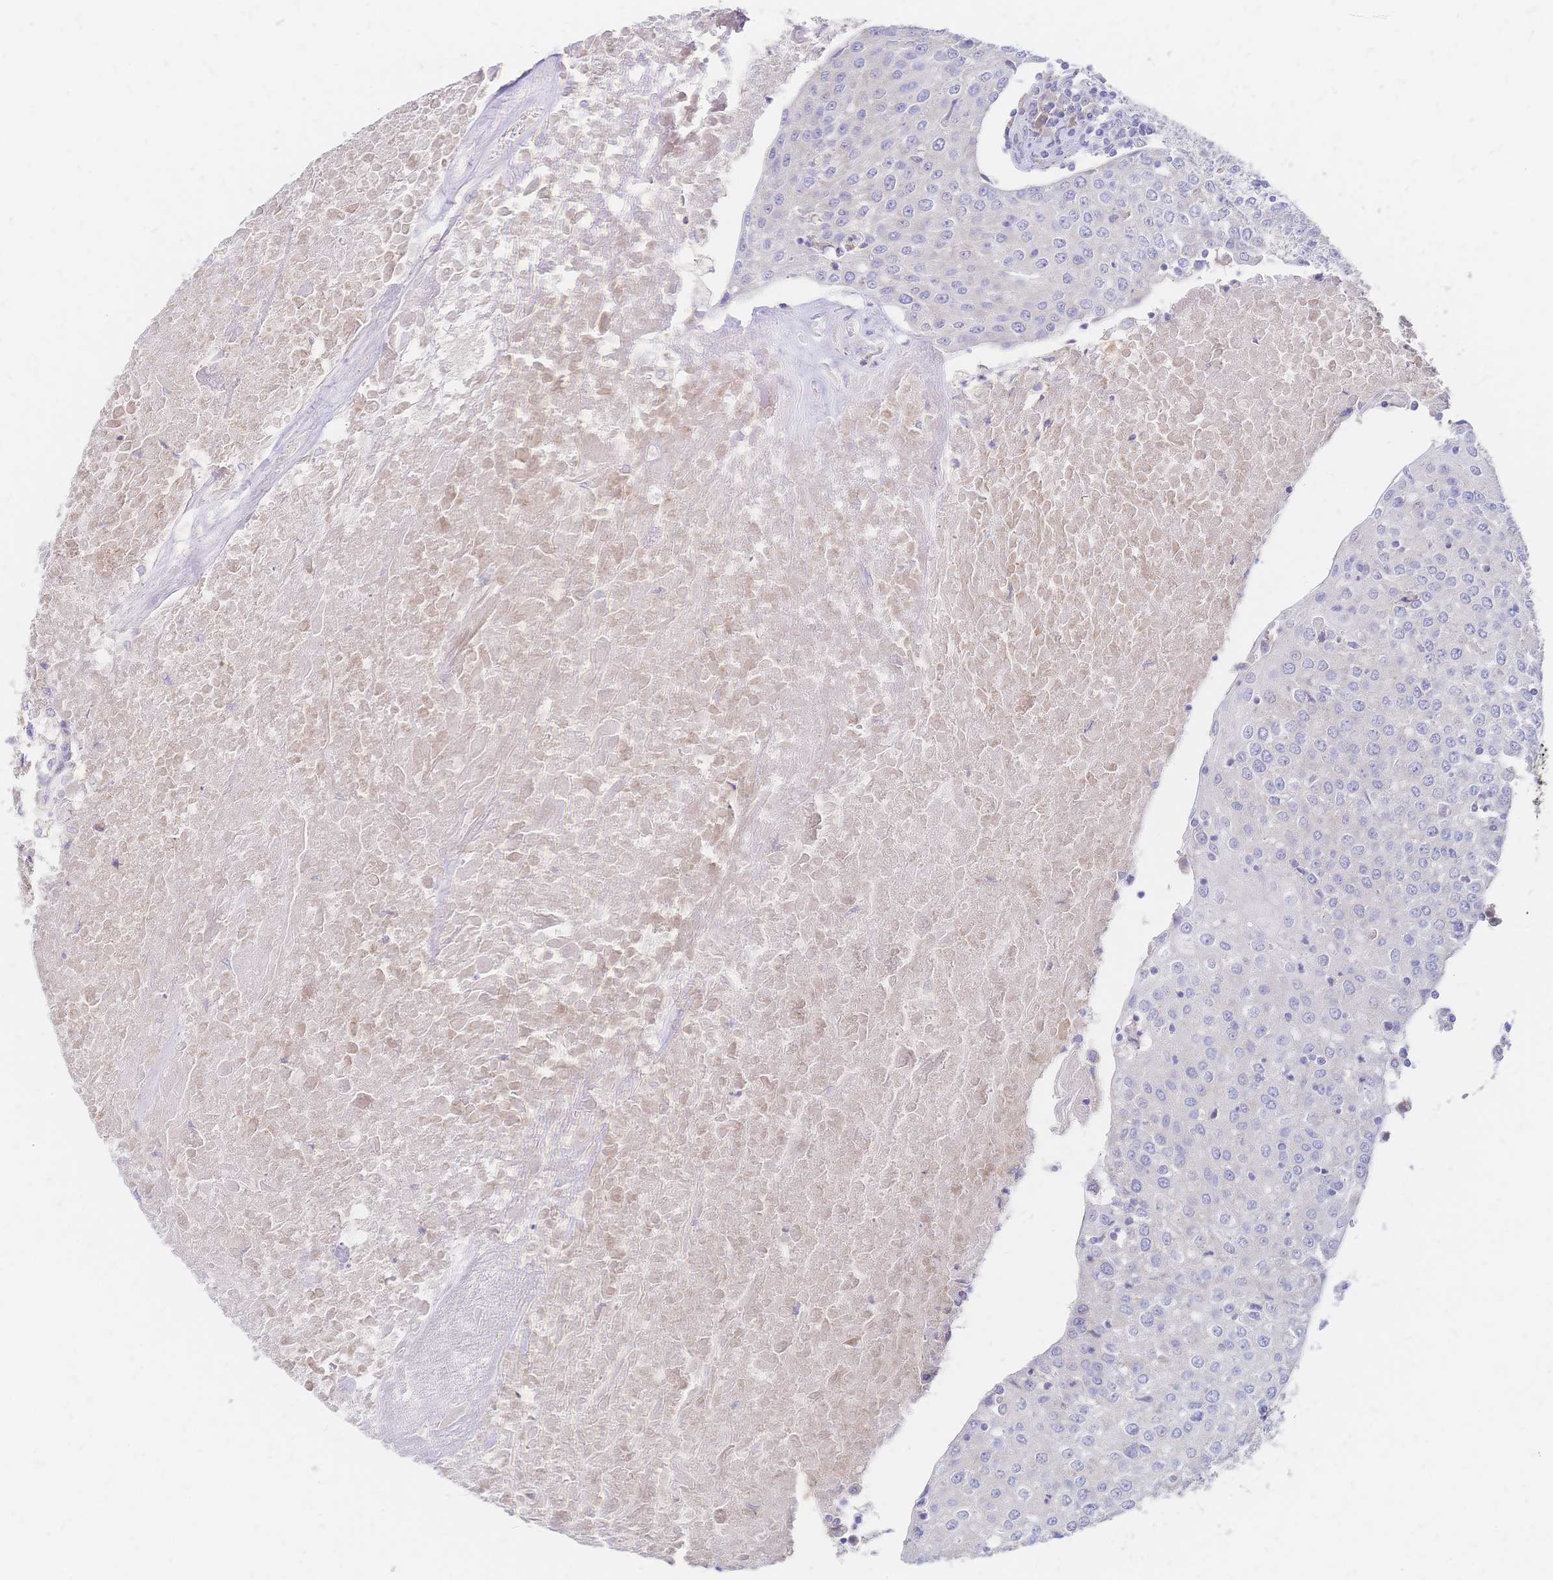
{"staining": {"intensity": "negative", "quantity": "none", "location": "none"}, "tissue": "urothelial cancer", "cell_type": "Tumor cells", "image_type": "cancer", "snomed": [{"axis": "morphology", "description": "Urothelial carcinoma, High grade"}, {"axis": "topography", "description": "Urinary bladder"}], "caption": "There is no significant expression in tumor cells of urothelial cancer.", "gene": "VWC2L", "patient": {"sex": "female", "age": 85}}